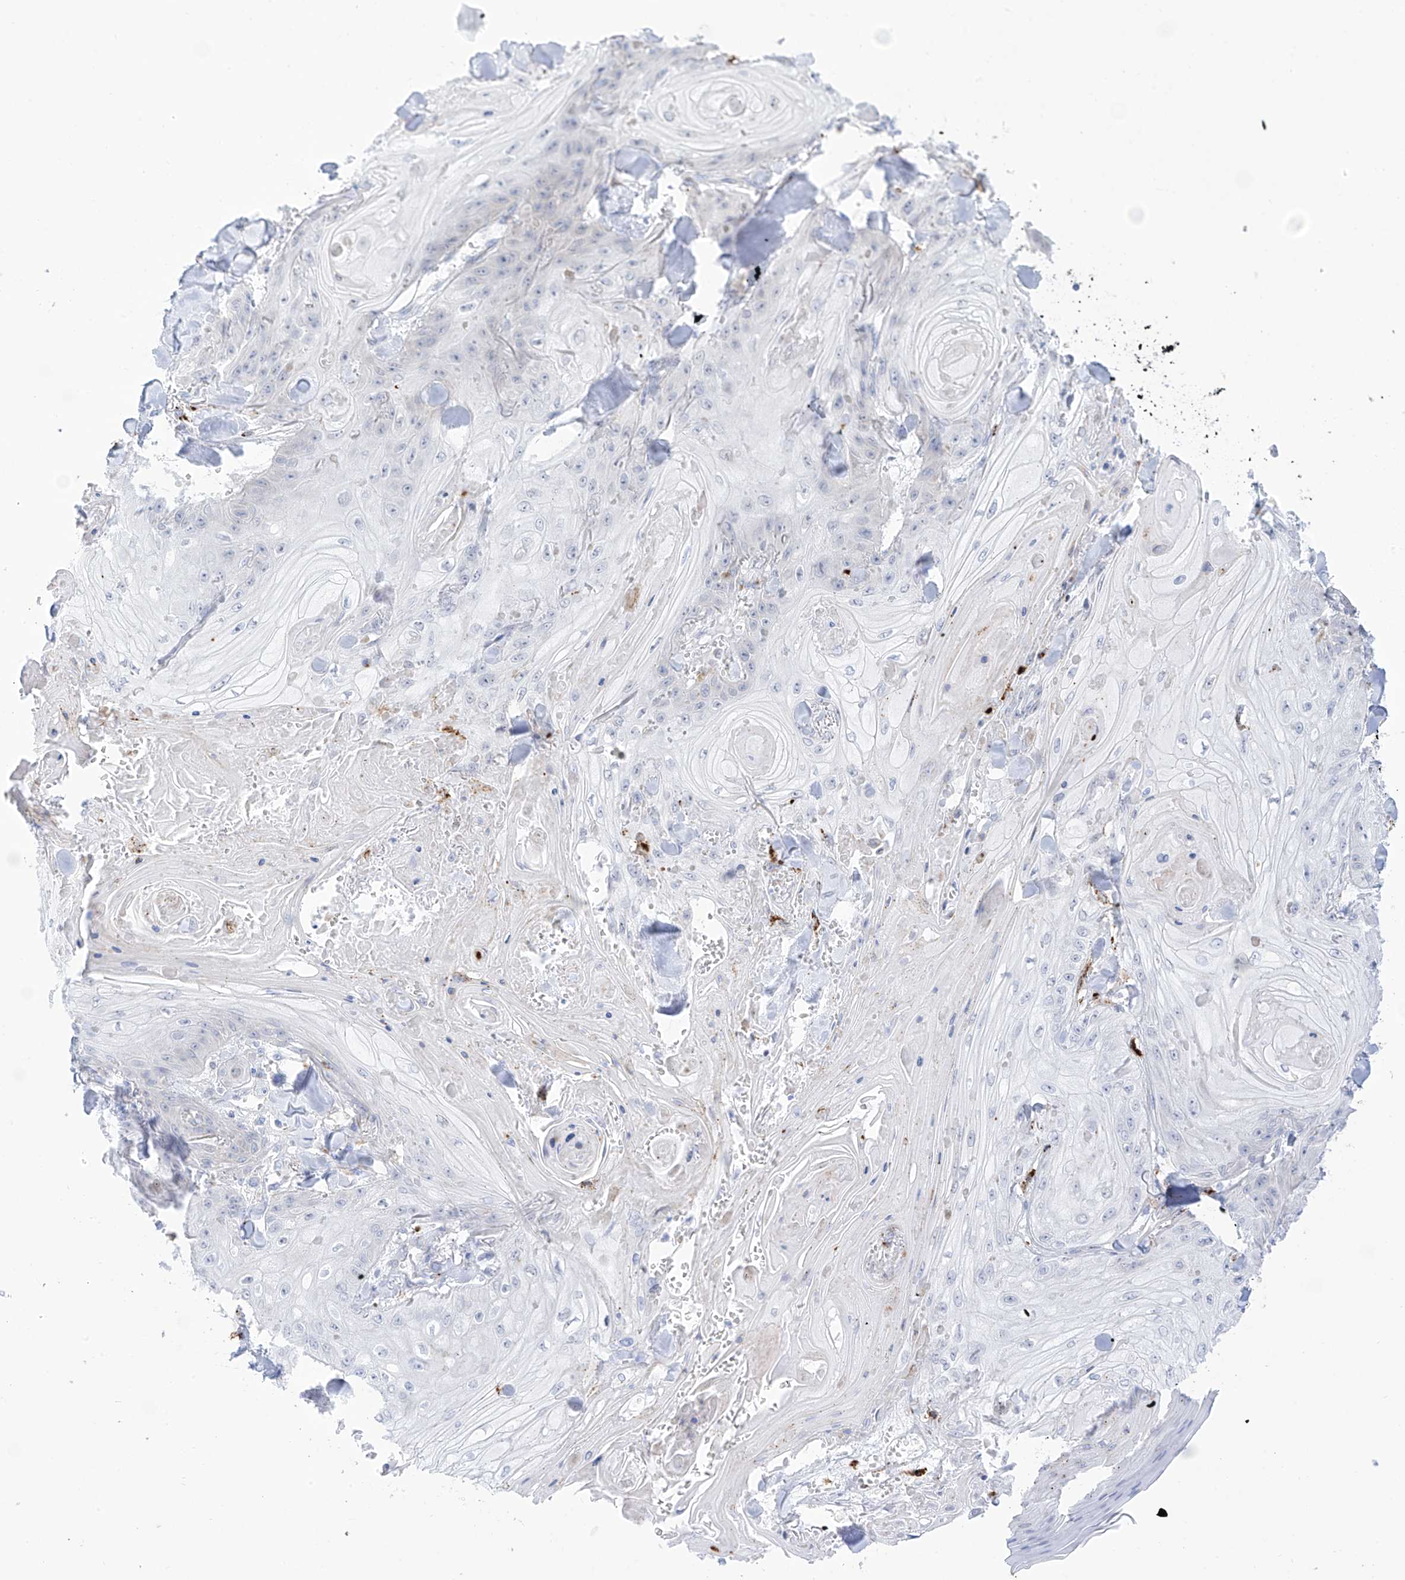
{"staining": {"intensity": "negative", "quantity": "none", "location": "none"}, "tissue": "skin cancer", "cell_type": "Tumor cells", "image_type": "cancer", "snomed": [{"axis": "morphology", "description": "Squamous cell carcinoma, NOS"}, {"axis": "topography", "description": "Skin"}], "caption": "Skin cancer (squamous cell carcinoma) was stained to show a protein in brown. There is no significant expression in tumor cells.", "gene": "PSPH", "patient": {"sex": "male", "age": 74}}